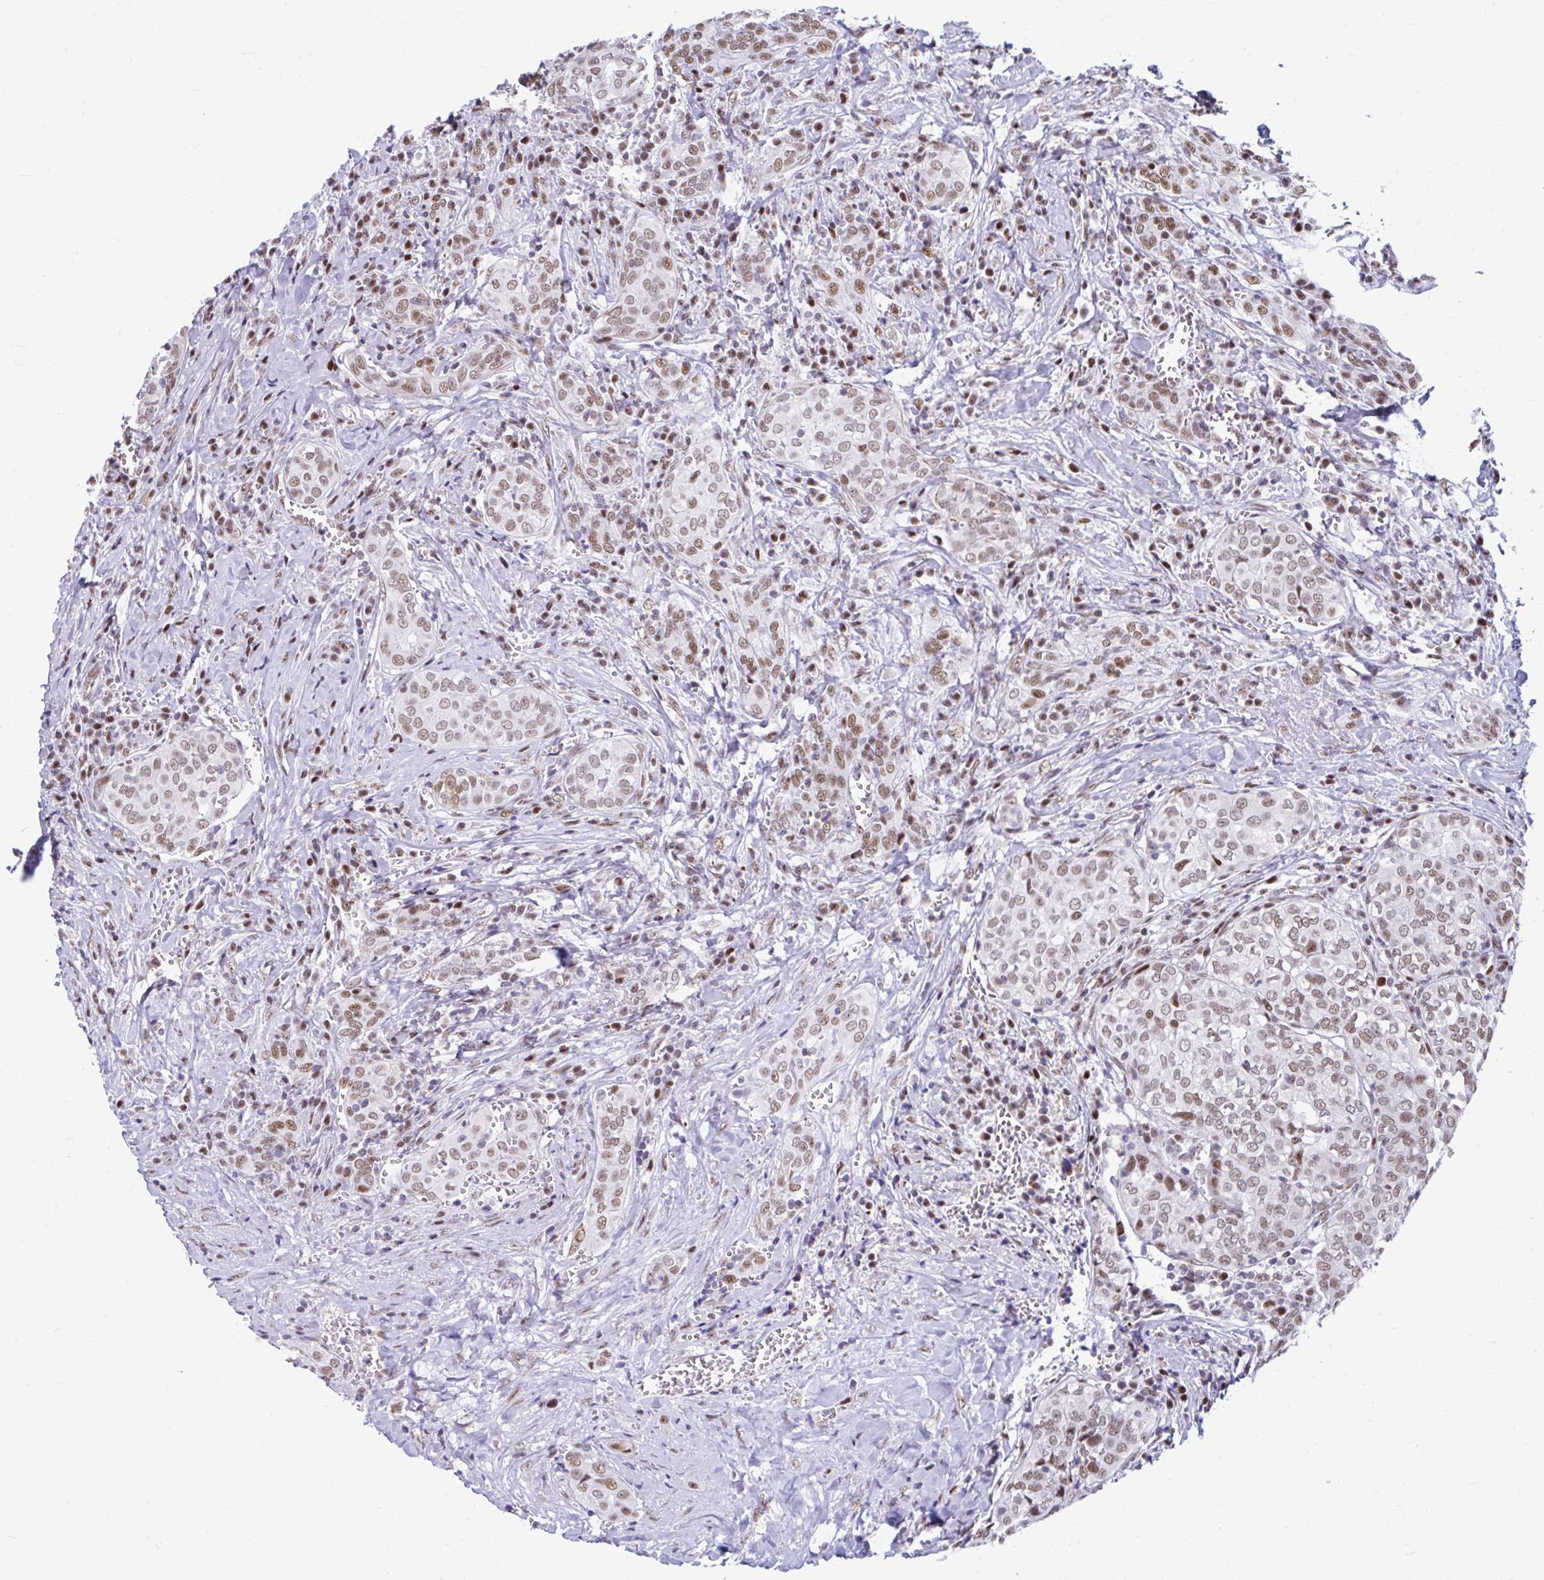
{"staining": {"intensity": "weak", "quantity": ">75%", "location": "nuclear"}, "tissue": "thyroid cancer", "cell_type": "Tumor cells", "image_type": "cancer", "snomed": [{"axis": "morphology", "description": "Papillary adenocarcinoma, NOS"}, {"axis": "topography", "description": "Thyroid gland"}], "caption": "A high-resolution photomicrograph shows IHC staining of thyroid papillary adenocarcinoma, which demonstrates weak nuclear positivity in about >75% of tumor cells.", "gene": "SLC35C2", "patient": {"sex": "female", "age": 30}}